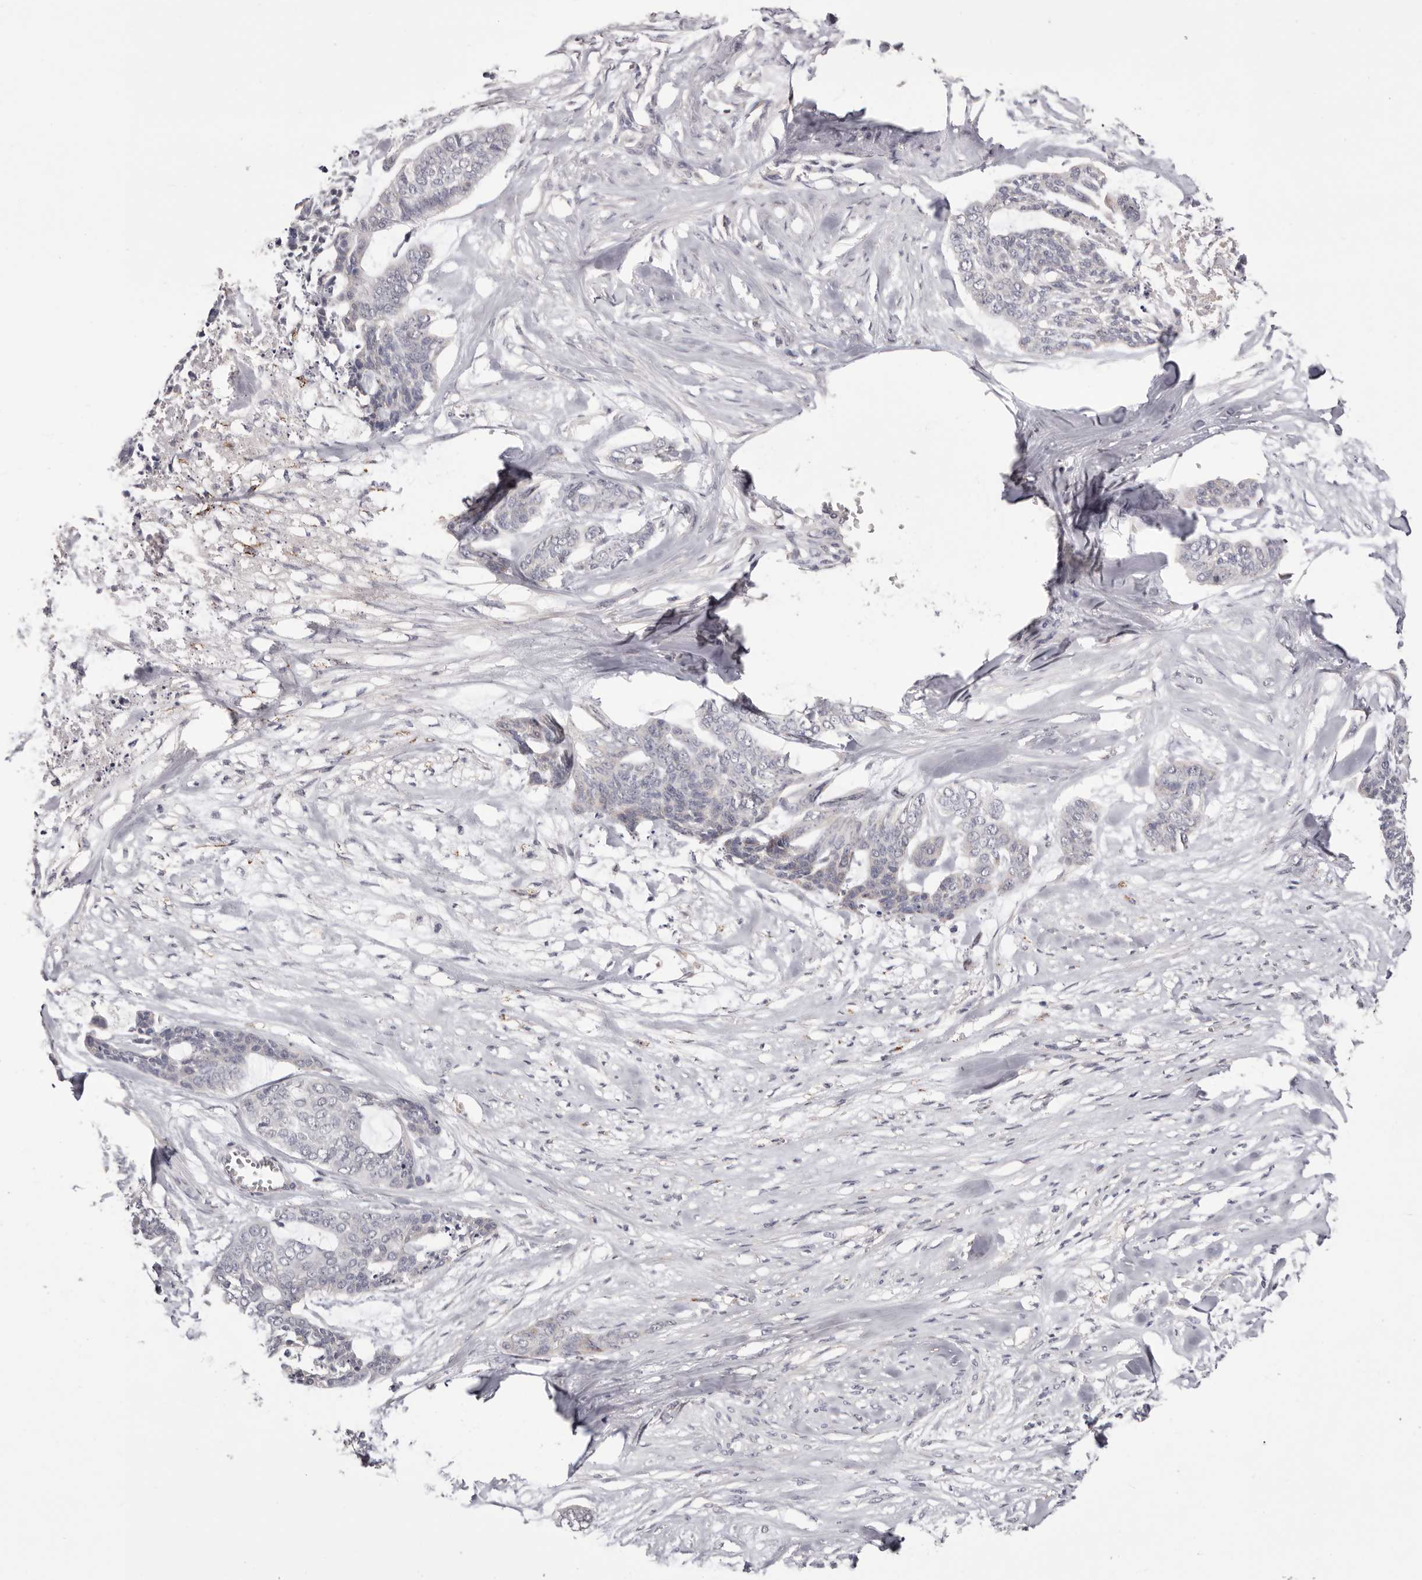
{"staining": {"intensity": "negative", "quantity": "none", "location": "none"}, "tissue": "skin cancer", "cell_type": "Tumor cells", "image_type": "cancer", "snomed": [{"axis": "morphology", "description": "Basal cell carcinoma"}, {"axis": "topography", "description": "Skin"}], "caption": "Human skin cancer stained for a protein using immunohistochemistry shows no expression in tumor cells.", "gene": "MMACHC", "patient": {"sex": "female", "age": 64}}